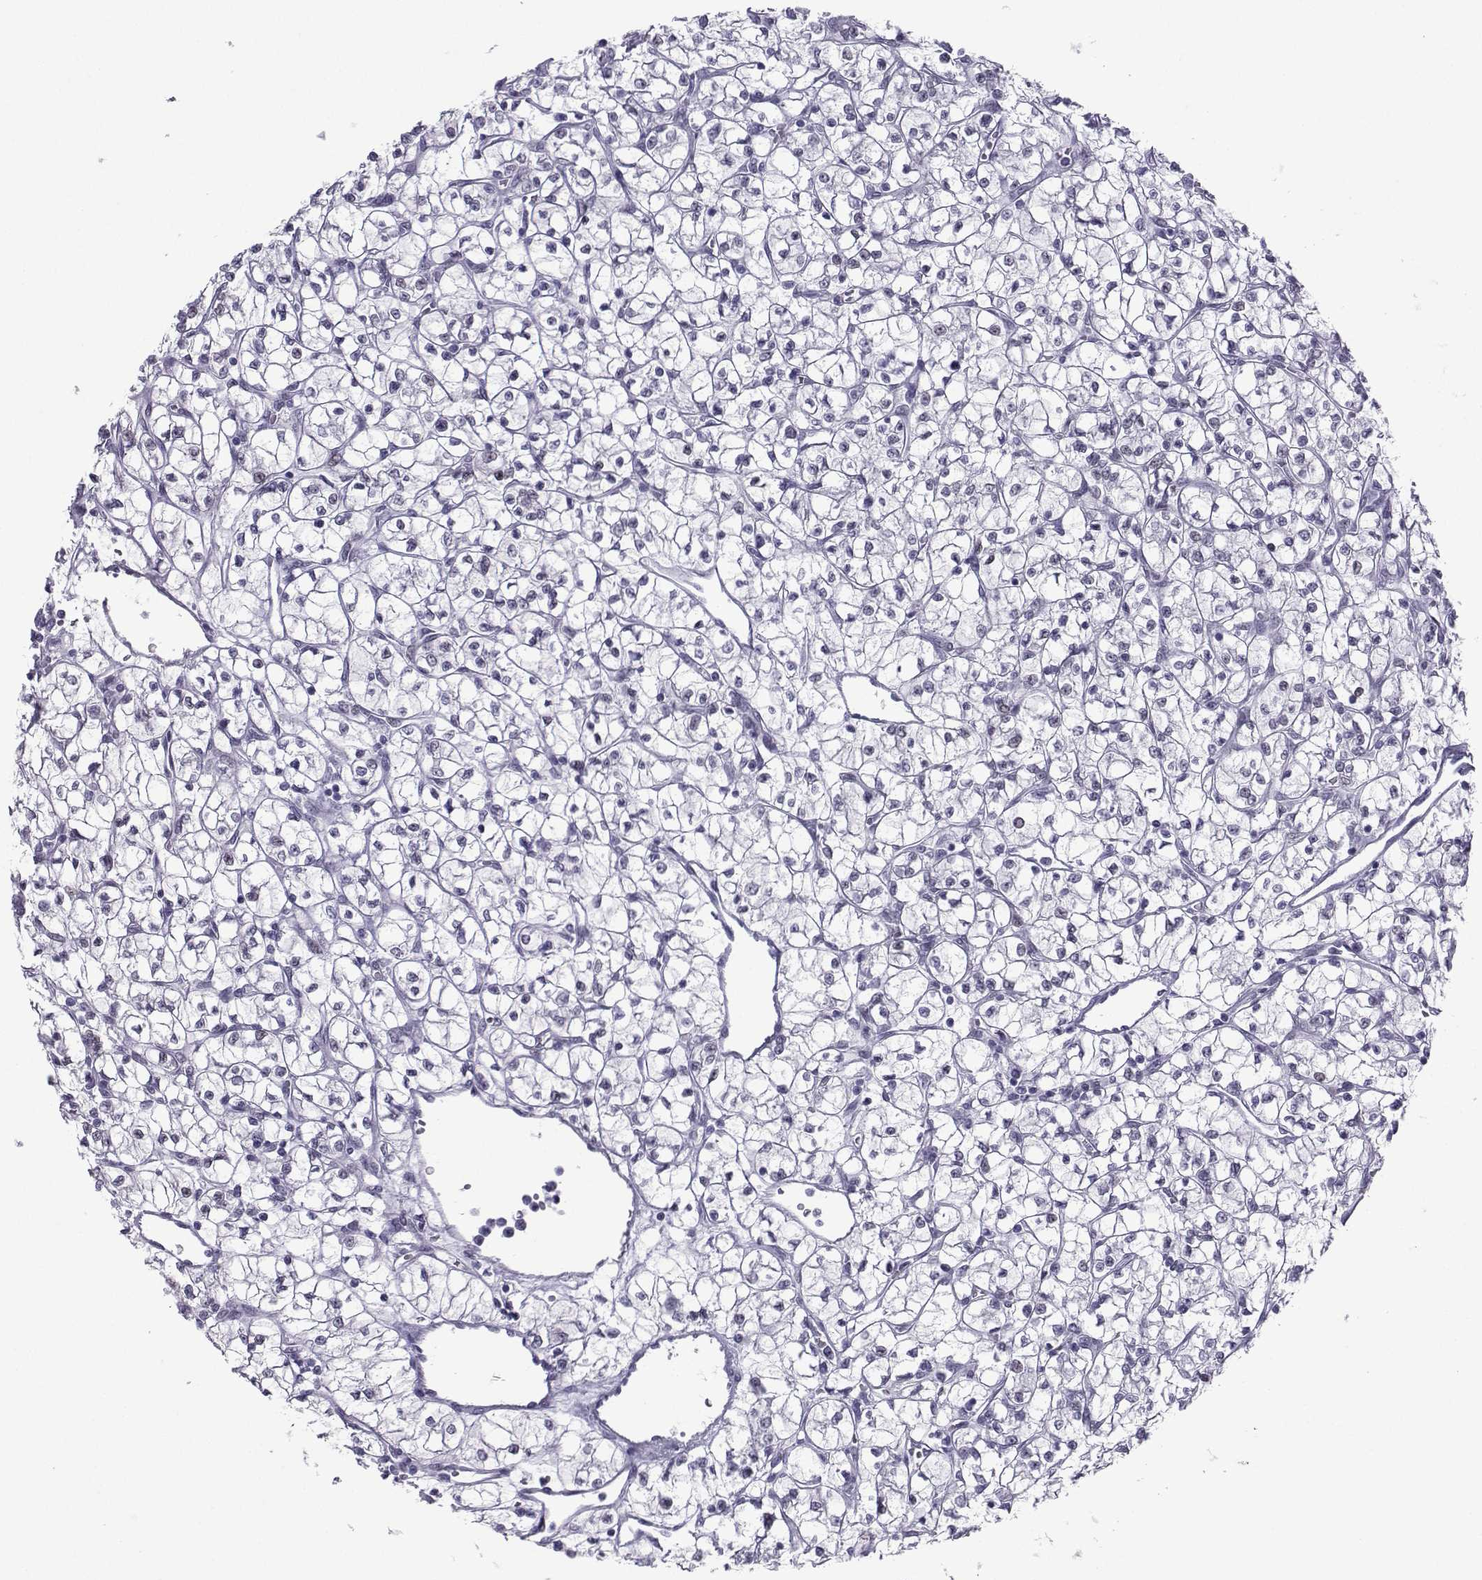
{"staining": {"intensity": "negative", "quantity": "none", "location": "none"}, "tissue": "renal cancer", "cell_type": "Tumor cells", "image_type": "cancer", "snomed": [{"axis": "morphology", "description": "Adenocarcinoma, NOS"}, {"axis": "topography", "description": "Kidney"}], "caption": "High magnification brightfield microscopy of renal cancer (adenocarcinoma) stained with DAB (3,3'-diaminobenzidine) (brown) and counterstained with hematoxylin (blue): tumor cells show no significant staining.", "gene": "LORICRIN", "patient": {"sex": "female", "age": 64}}